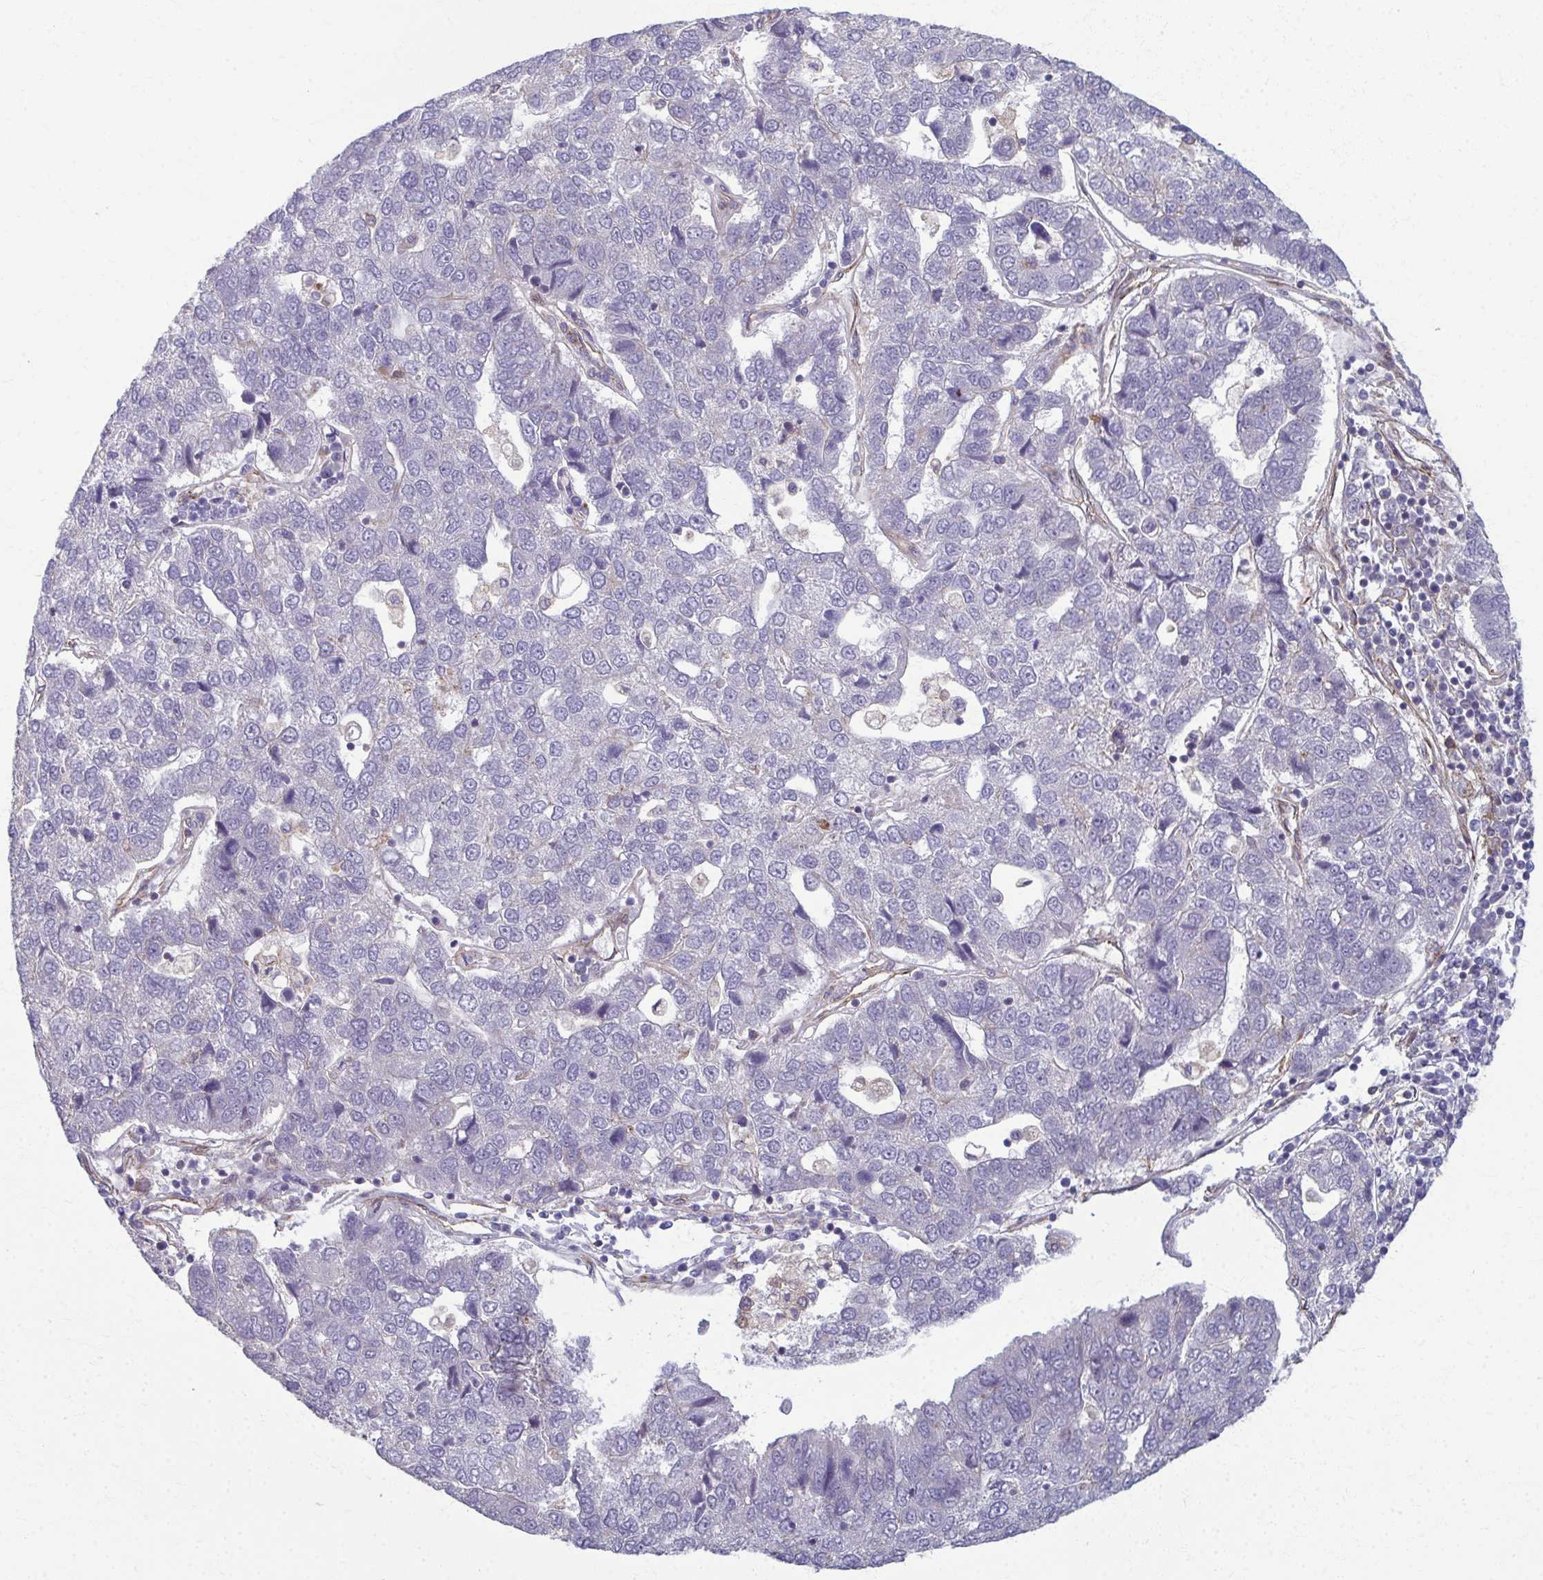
{"staining": {"intensity": "negative", "quantity": "none", "location": "none"}, "tissue": "pancreatic cancer", "cell_type": "Tumor cells", "image_type": "cancer", "snomed": [{"axis": "morphology", "description": "Adenocarcinoma, NOS"}, {"axis": "topography", "description": "Pancreas"}], "caption": "This is an immunohistochemistry (IHC) histopathology image of human adenocarcinoma (pancreatic). There is no positivity in tumor cells.", "gene": "EID2B", "patient": {"sex": "female", "age": 61}}